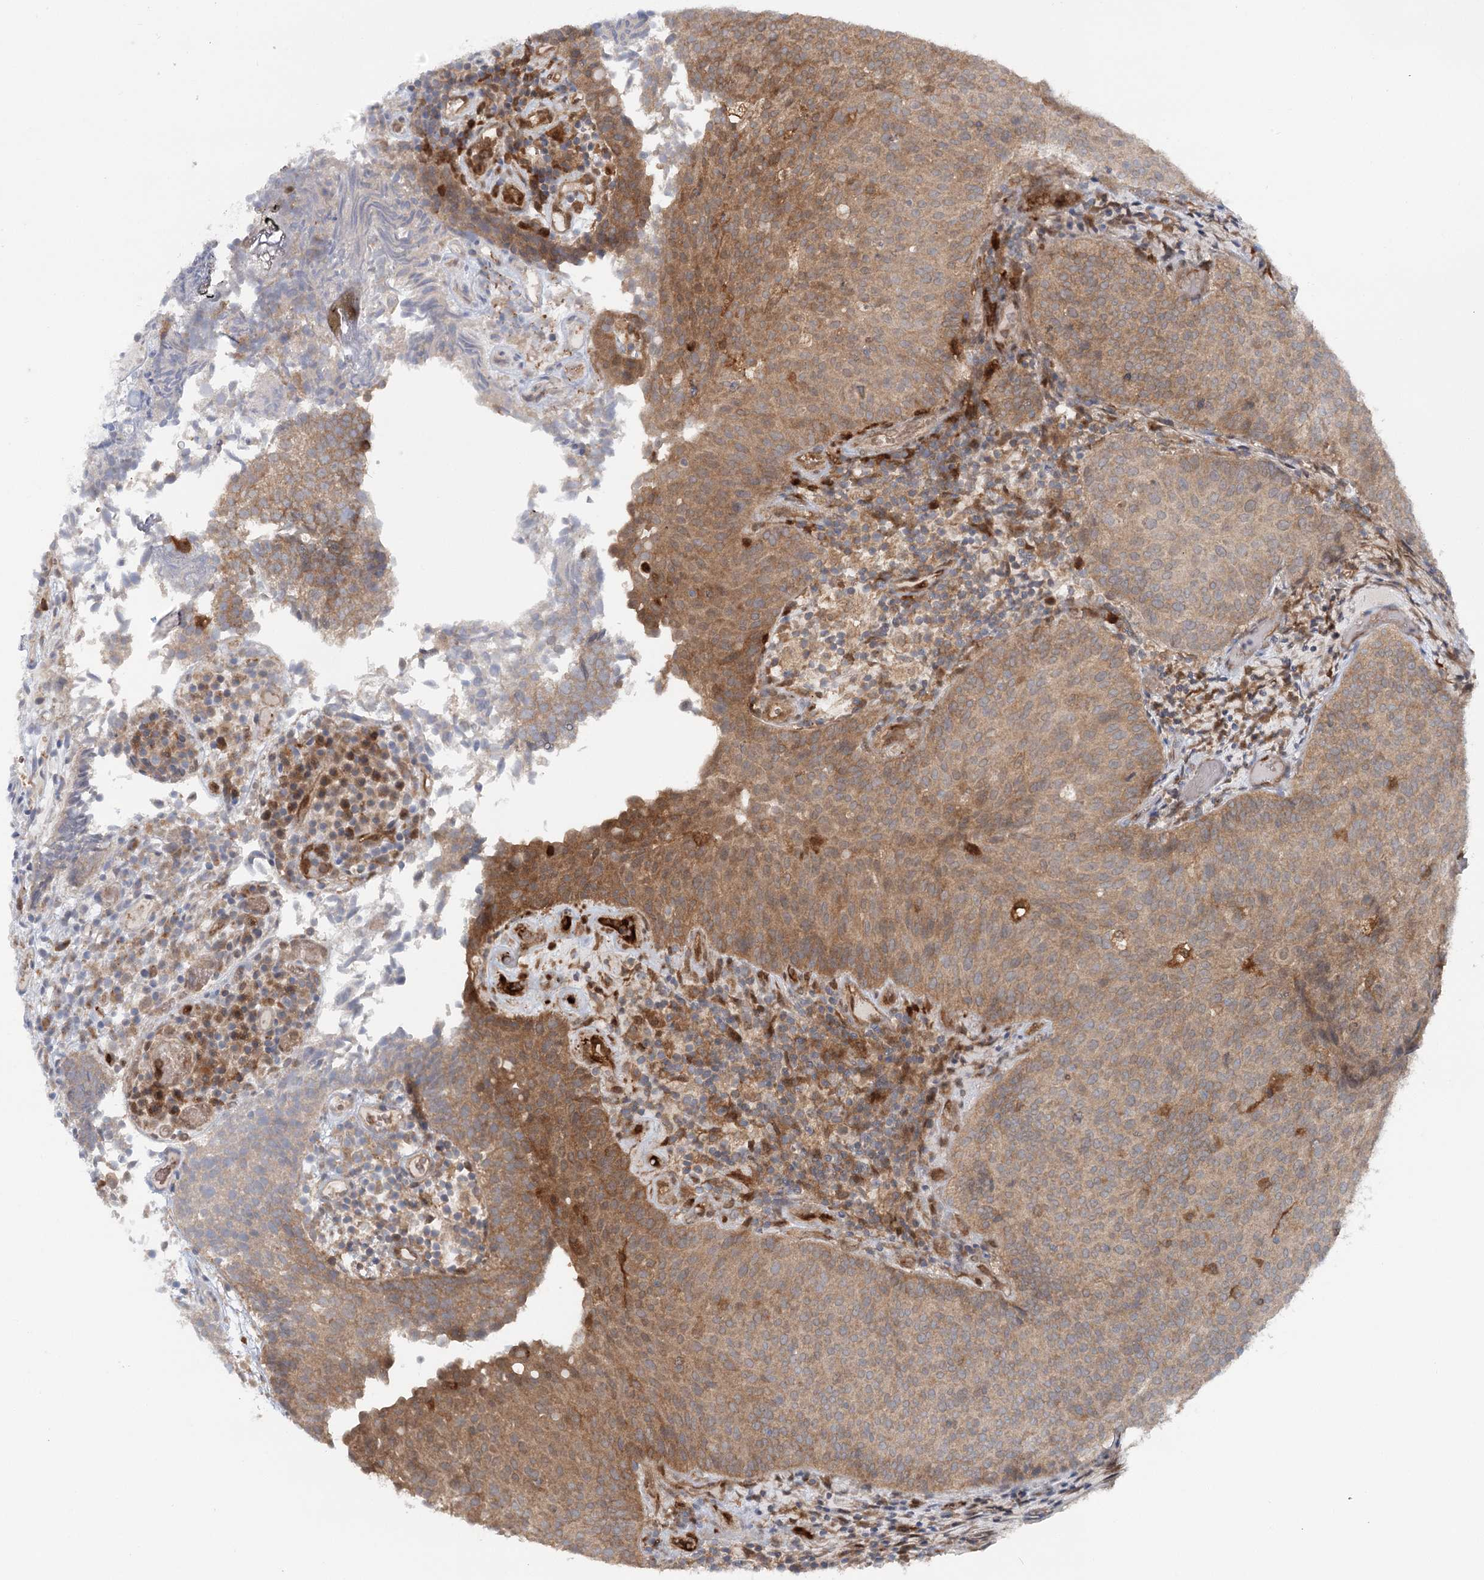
{"staining": {"intensity": "moderate", "quantity": ">75%", "location": "cytoplasmic/membranous"}, "tissue": "urothelial cancer", "cell_type": "Tumor cells", "image_type": "cancer", "snomed": [{"axis": "morphology", "description": "Urothelial carcinoma, Low grade"}, {"axis": "topography", "description": "Urinary bladder"}], "caption": "Immunohistochemical staining of human urothelial cancer exhibits medium levels of moderate cytoplasmic/membranous protein staining in approximately >75% of tumor cells.", "gene": "GBE1", "patient": {"sex": "male", "age": 86}}